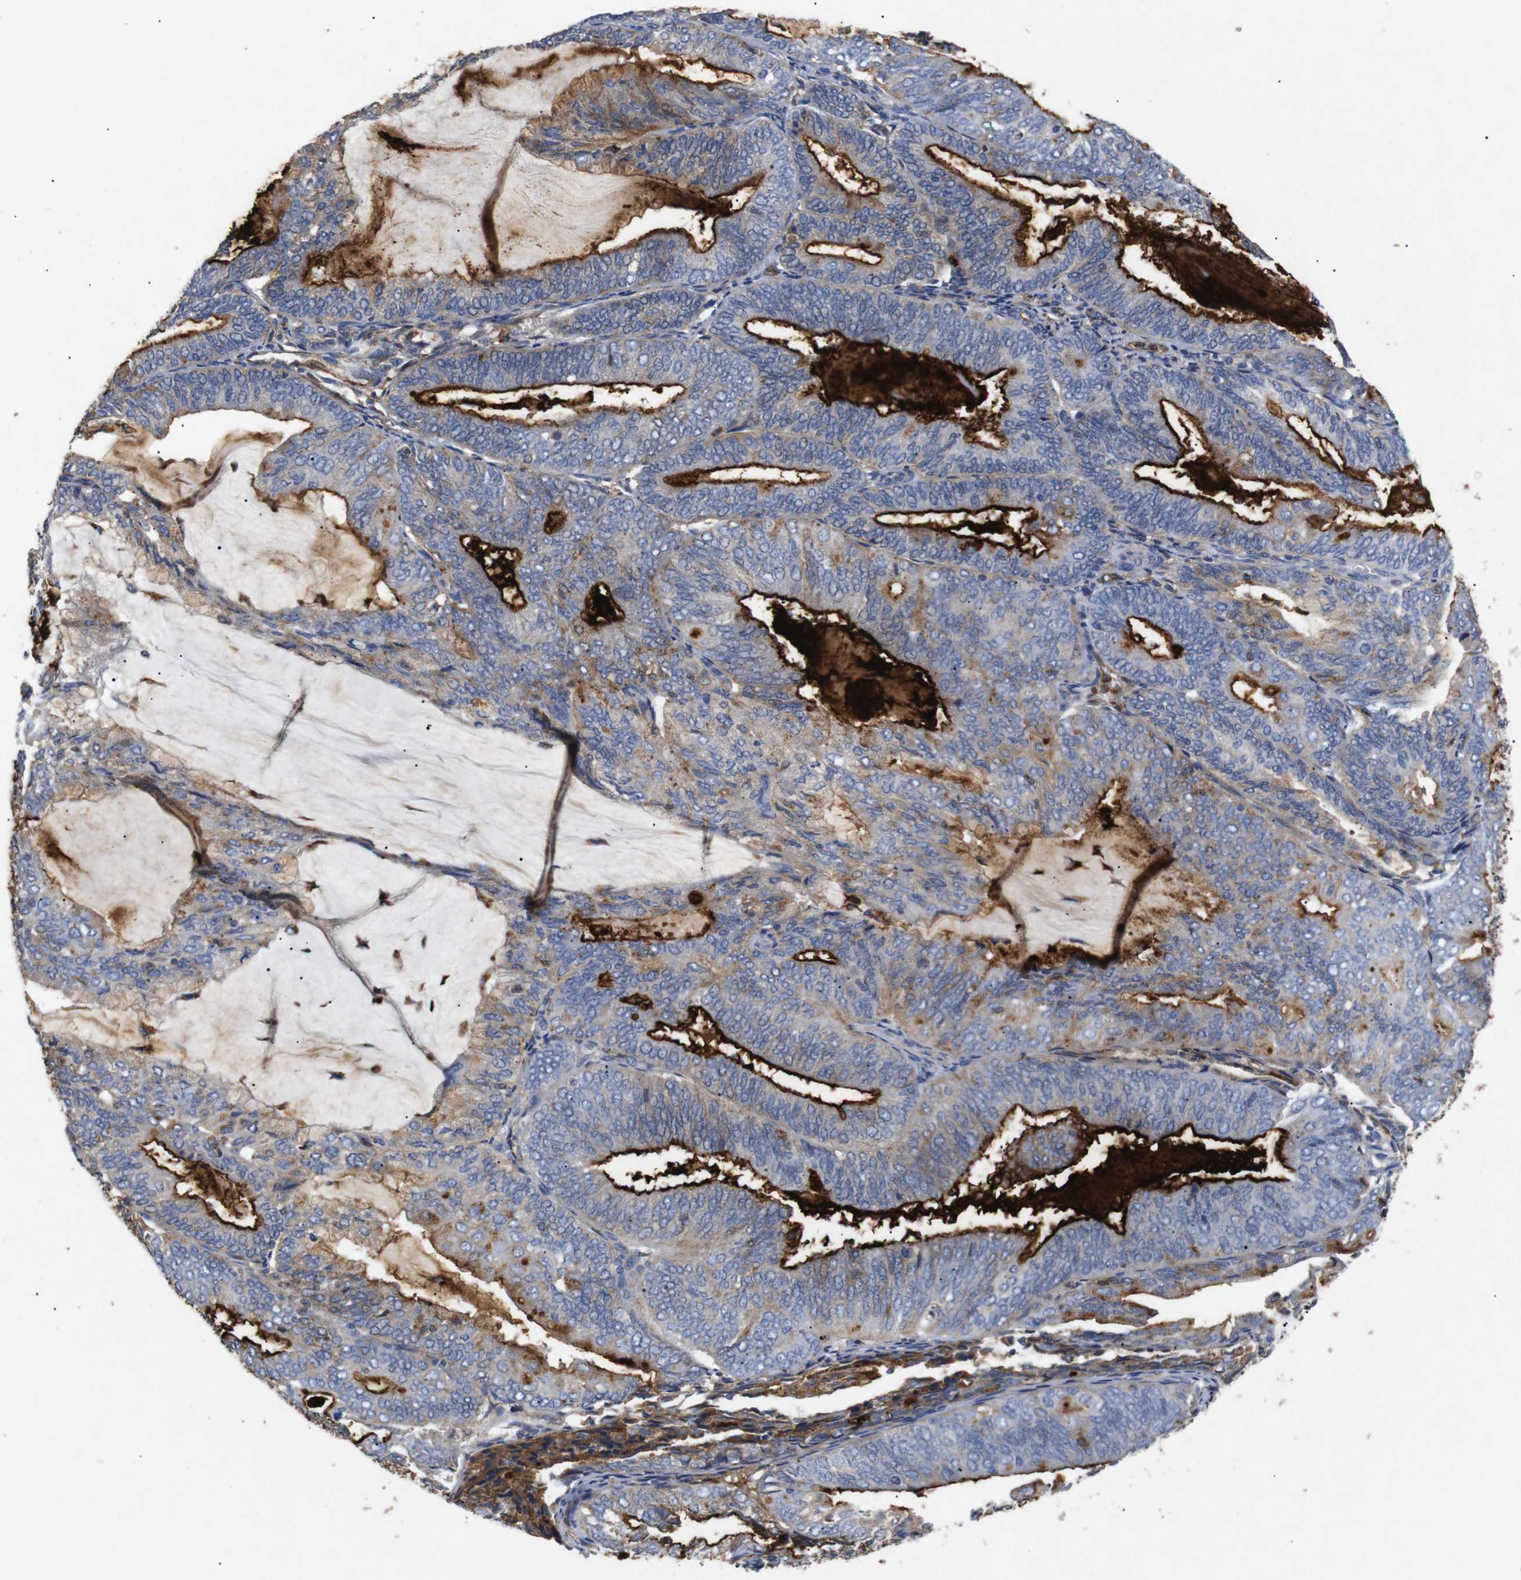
{"staining": {"intensity": "strong", "quantity": "<25%", "location": "cytoplasmic/membranous"}, "tissue": "endometrial cancer", "cell_type": "Tumor cells", "image_type": "cancer", "snomed": [{"axis": "morphology", "description": "Adenocarcinoma, NOS"}, {"axis": "topography", "description": "Endometrium"}], "caption": "A brown stain shows strong cytoplasmic/membranous expression of a protein in endometrial cancer (adenocarcinoma) tumor cells. (DAB IHC, brown staining for protein, blue staining for nuclei).", "gene": "SDCBP", "patient": {"sex": "female", "age": 81}}